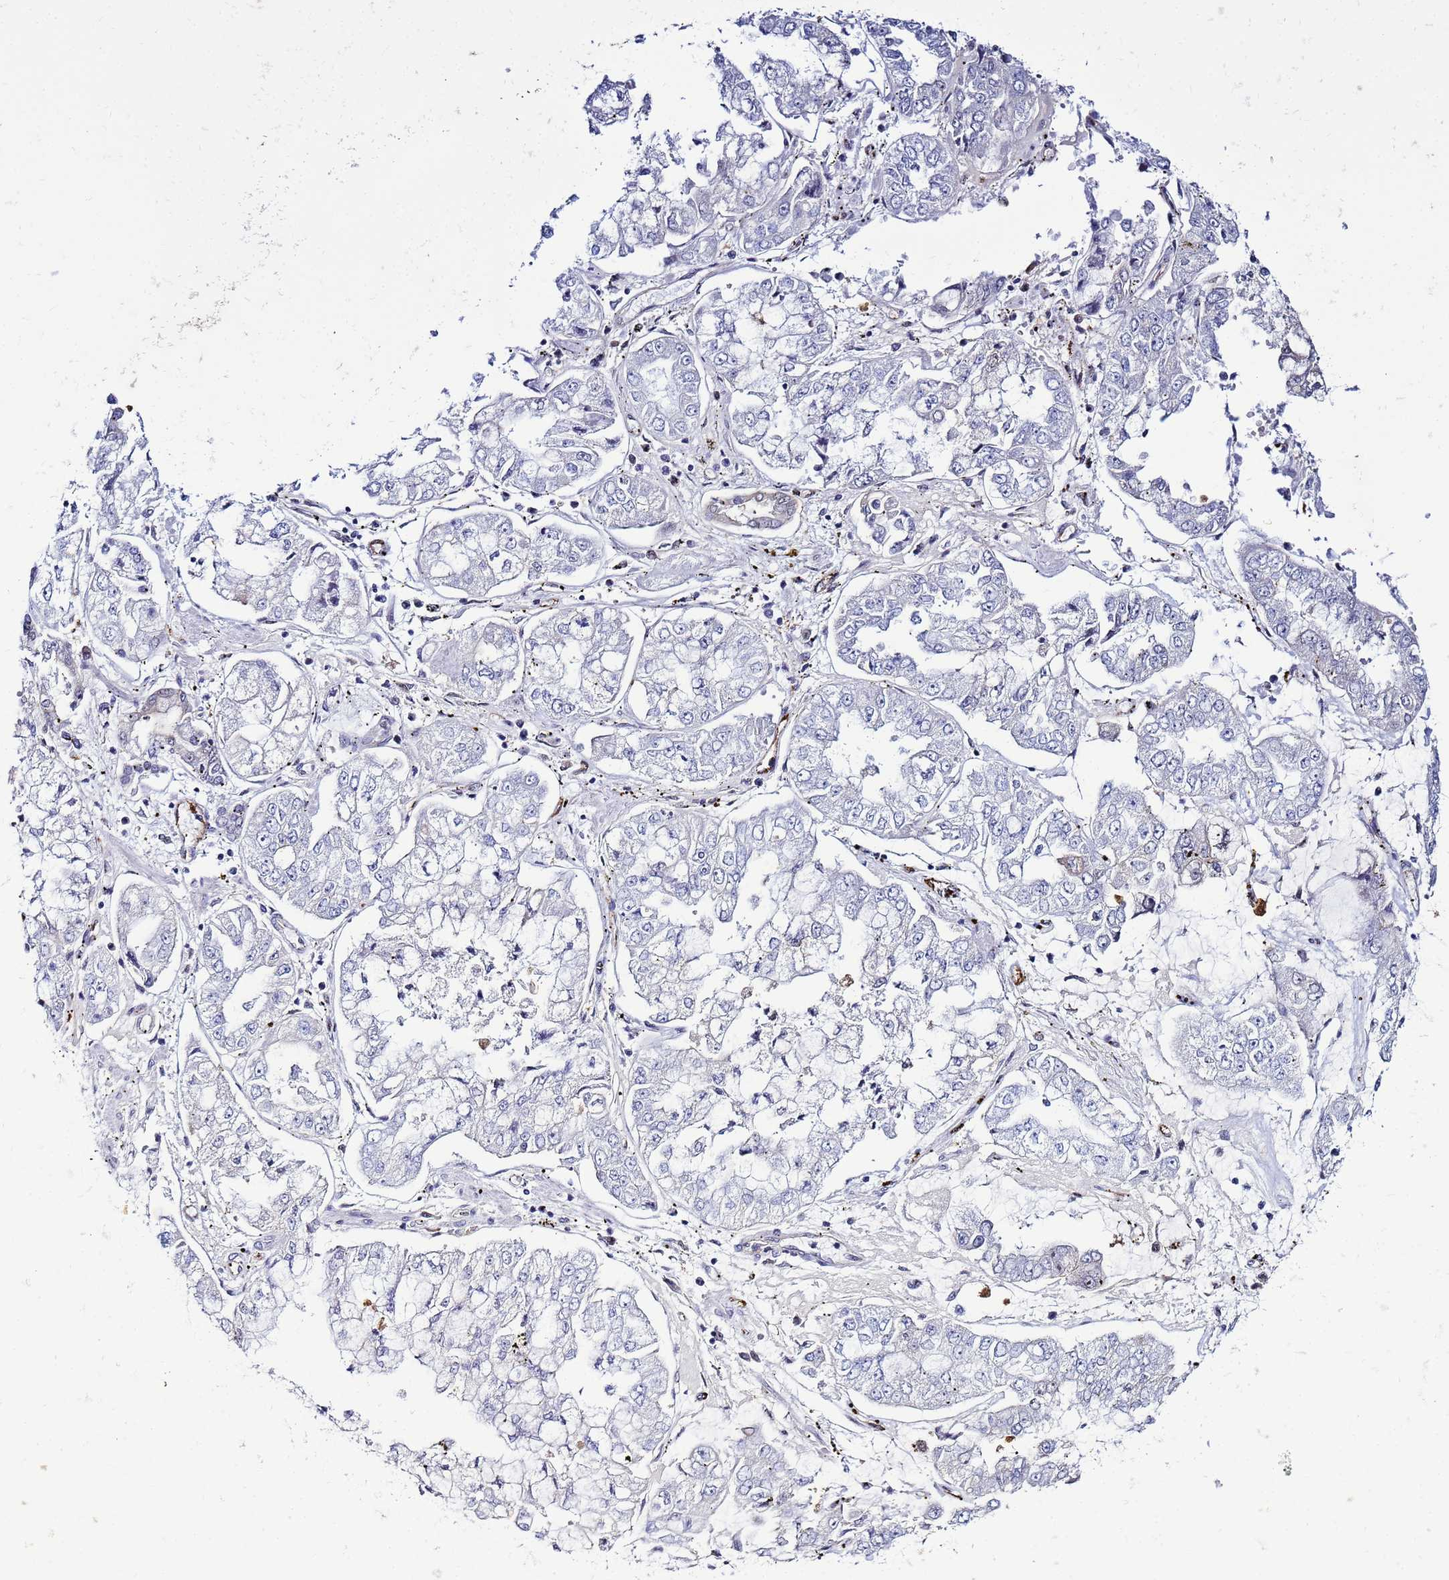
{"staining": {"intensity": "negative", "quantity": "none", "location": "none"}, "tissue": "stomach cancer", "cell_type": "Tumor cells", "image_type": "cancer", "snomed": [{"axis": "morphology", "description": "Adenocarcinoma, NOS"}, {"axis": "topography", "description": "Stomach"}], "caption": "IHC image of neoplastic tissue: stomach cancer (adenocarcinoma) stained with DAB (3,3'-diaminobenzidine) demonstrates no significant protein staining in tumor cells. Brightfield microscopy of immunohistochemistry (IHC) stained with DAB (brown) and hematoxylin (blue), captured at high magnification.", "gene": "SLC25A37", "patient": {"sex": "male", "age": 76}}